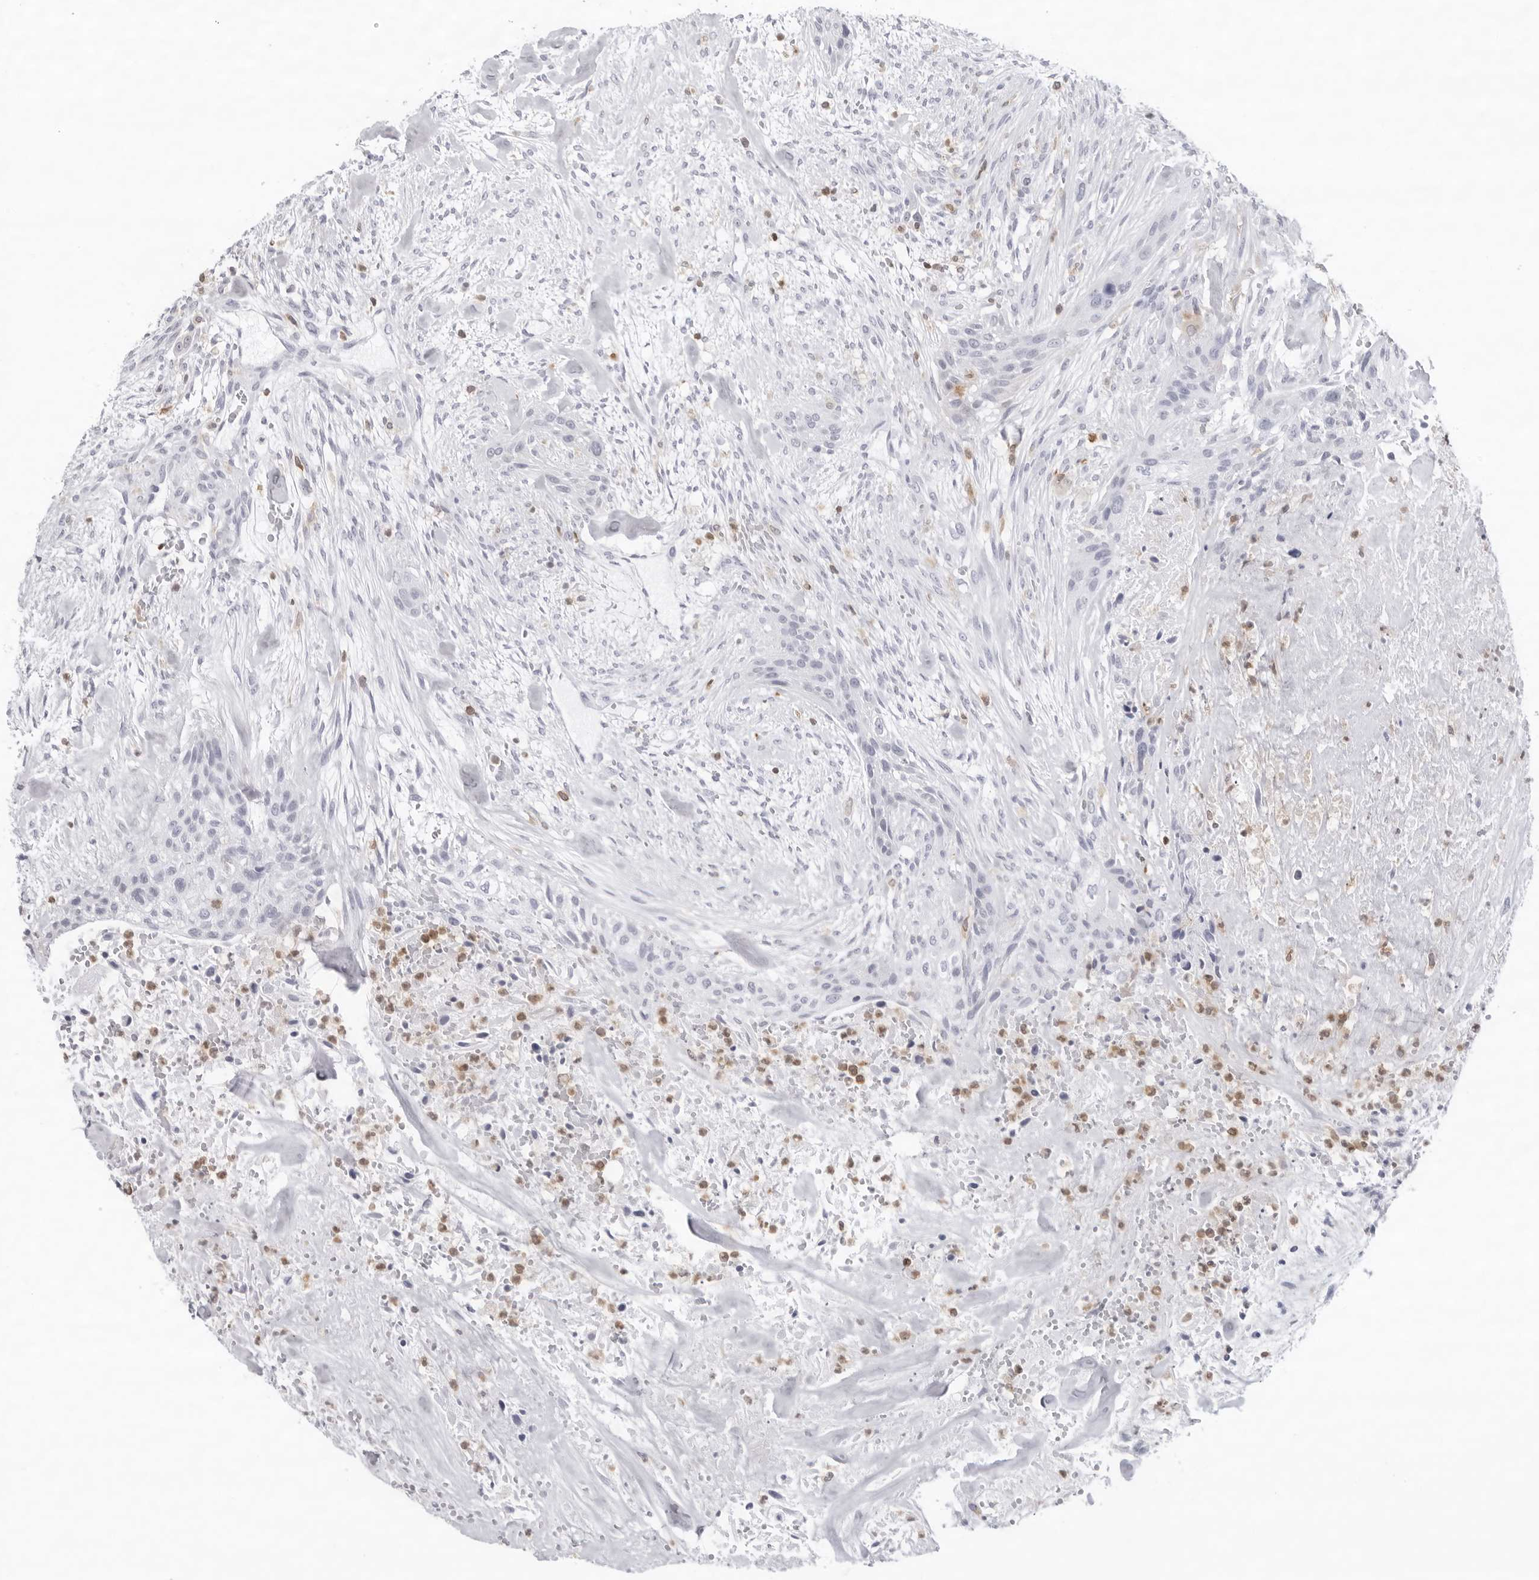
{"staining": {"intensity": "negative", "quantity": "none", "location": "none"}, "tissue": "urothelial cancer", "cell_type": "Tumor cells", "image_type": "cancer", "snomed": [{"axis": "morphology", "description": "Urothelial carcinoma, High grade"}, {"axis": "topography", "description": "Urinary bladder"}], "caption": "Immunohistochemistry (IHC) photomicrograph of neoplastic tissue: urothelial cancer stained with DAB displays no significant protein positivity in tumor cells.", "gene": "FMNL1", "patient": {"sex": "male", "age": 35}}